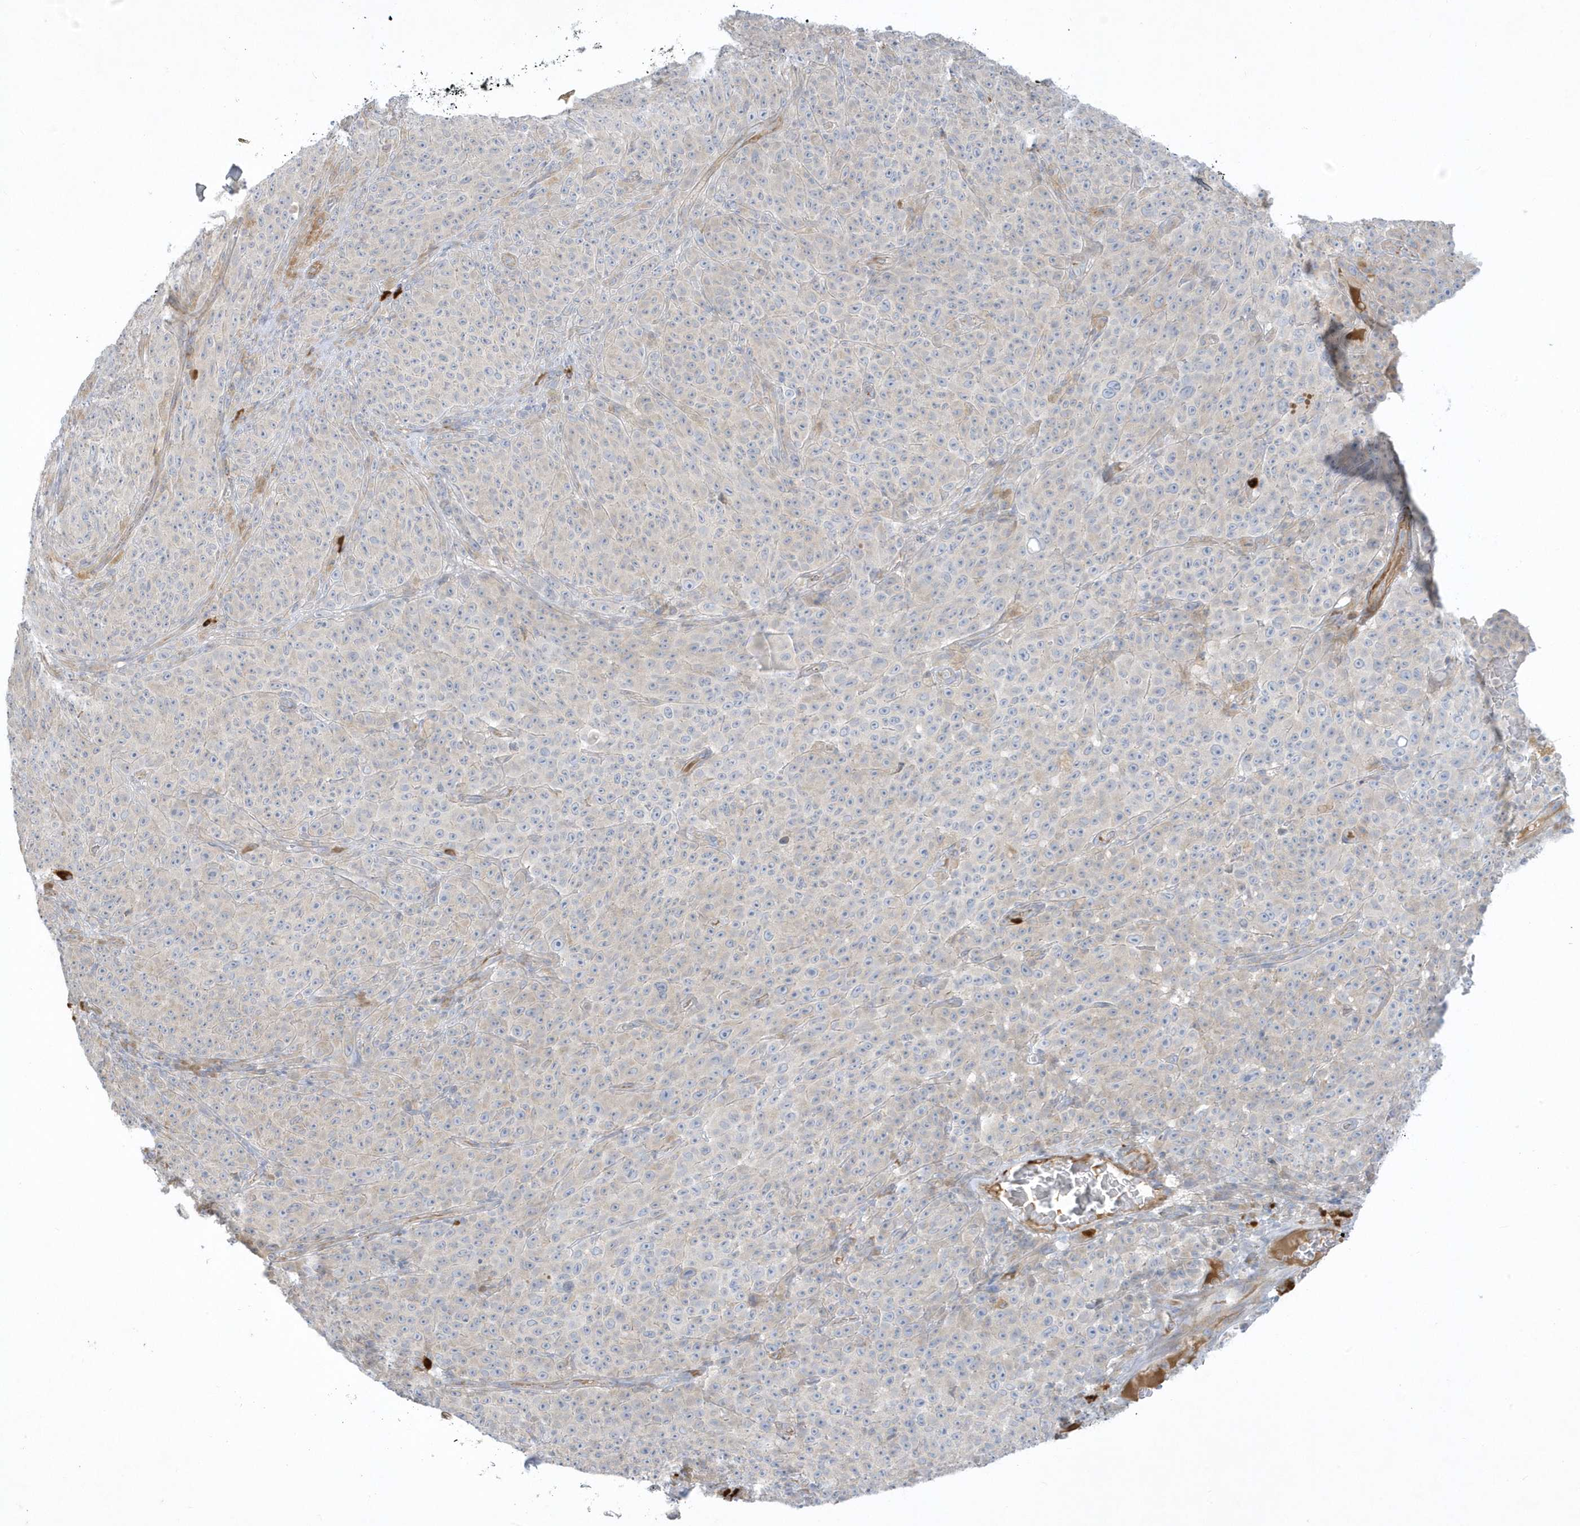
{"staining": {"intensity": "negative", "quantity": "none", "location": "none"}, "tissue": "melanoma", "cell_type": "Tumor cells", "image_type": "cancer", "snomed": [{"axis": "morphology", "description": "Malignant melanoma, NOS"}, {"axis": "topography", "description": "Skin"}], "caption": "Tumor cells show no significant protein expression in melanoma.", "gene": "THADA", "patient": {"sex": "female", "age": 82}}